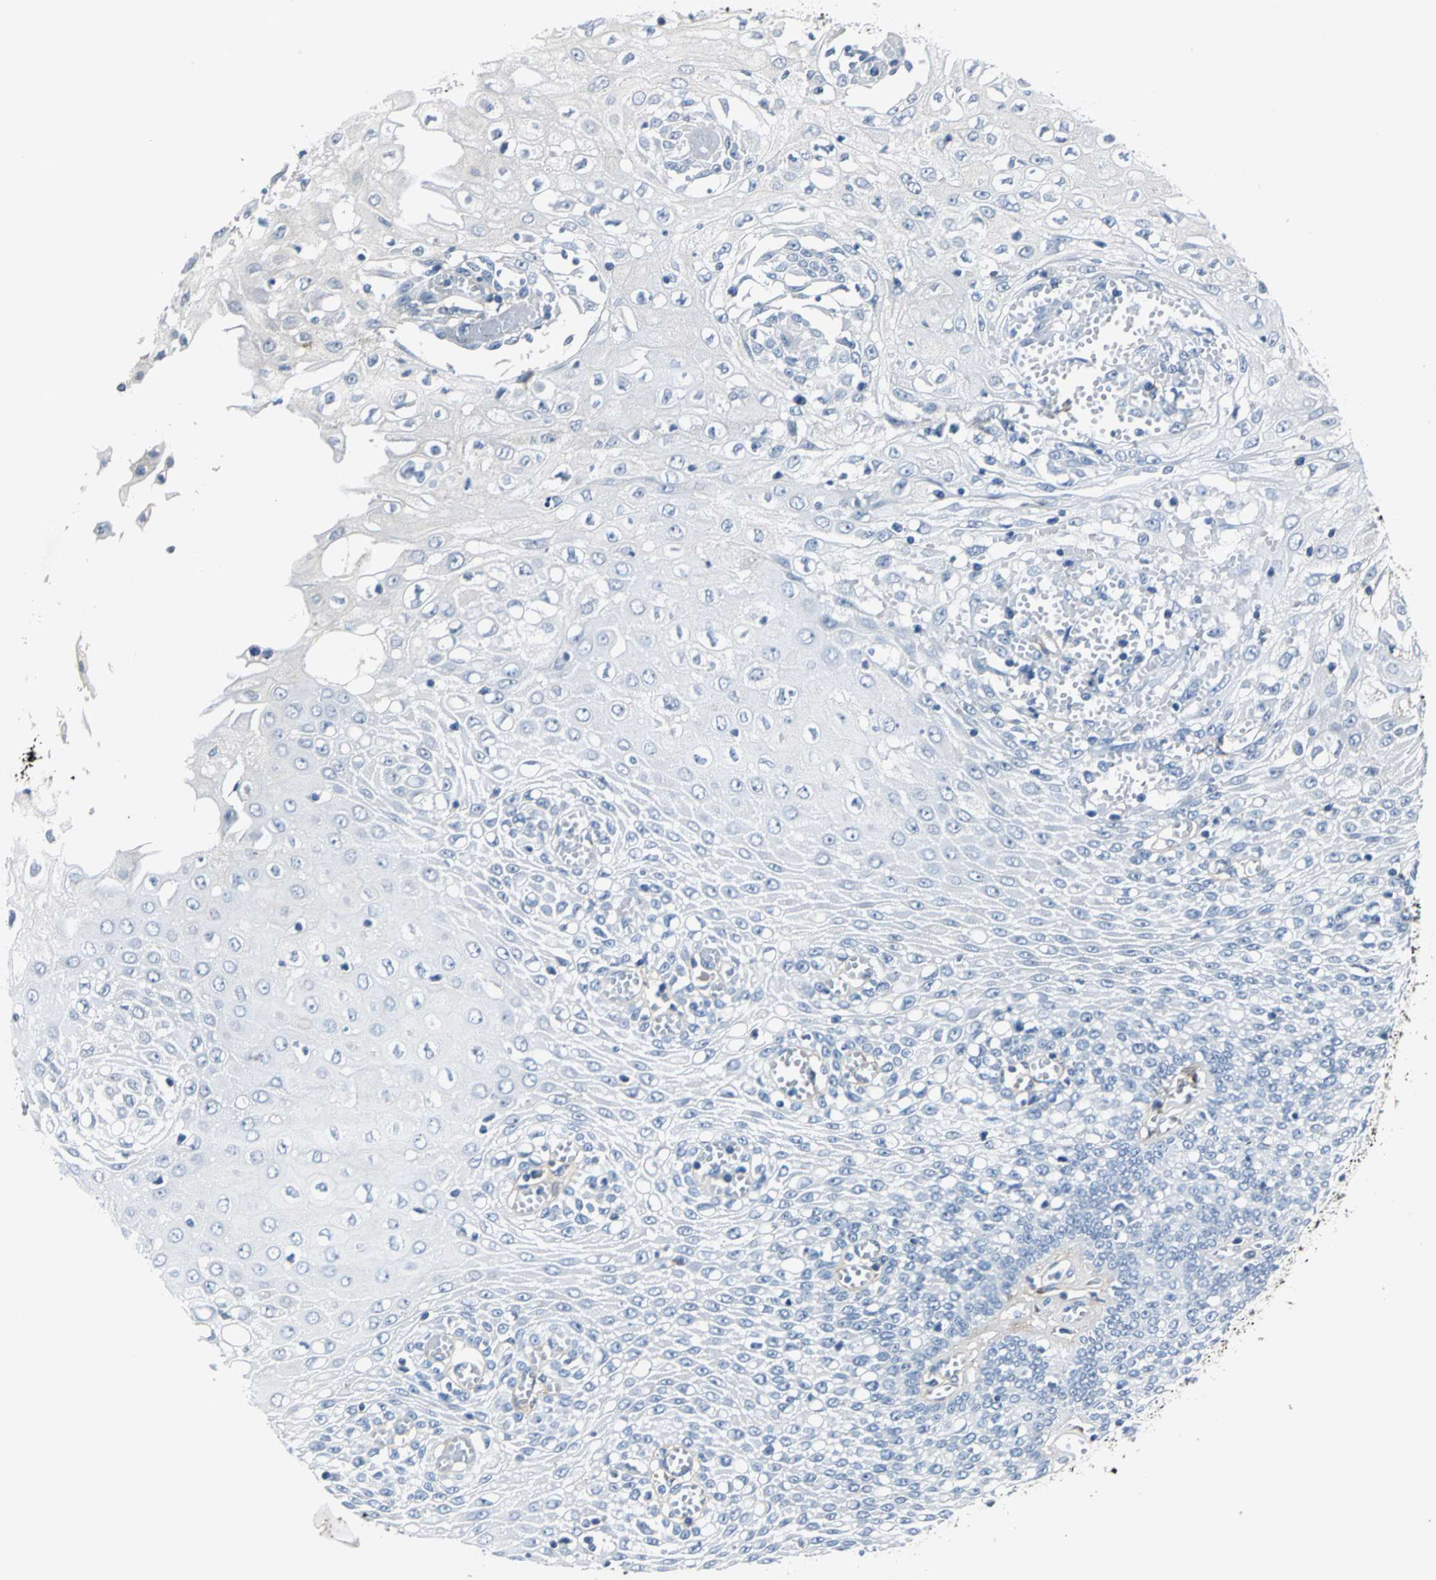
{"staining": {"intensity": "negative", "quantity": "none", "location": "none"}, "tissue": "esophagus", "cell_type": "Squamous epithelial cells", "image_type": "normal", "snomed": [{"axis": "morphology", "description": "Normal tissue, NOS"}, {"axis": "morphology", "description": "Squamous cell carcinoma, NOS"}, {"axis": "topography", "description": "Esophagus"}], "caption": "Squamous epithelial cells show no significant staining in unremarkable esophagus. (DAB (3,3'-diaminobenzidine) IHC visualized using brightfield microscopy, high magnification).", "gene": "EFNB3", "patient": {"sex": "male", "age": 65}}